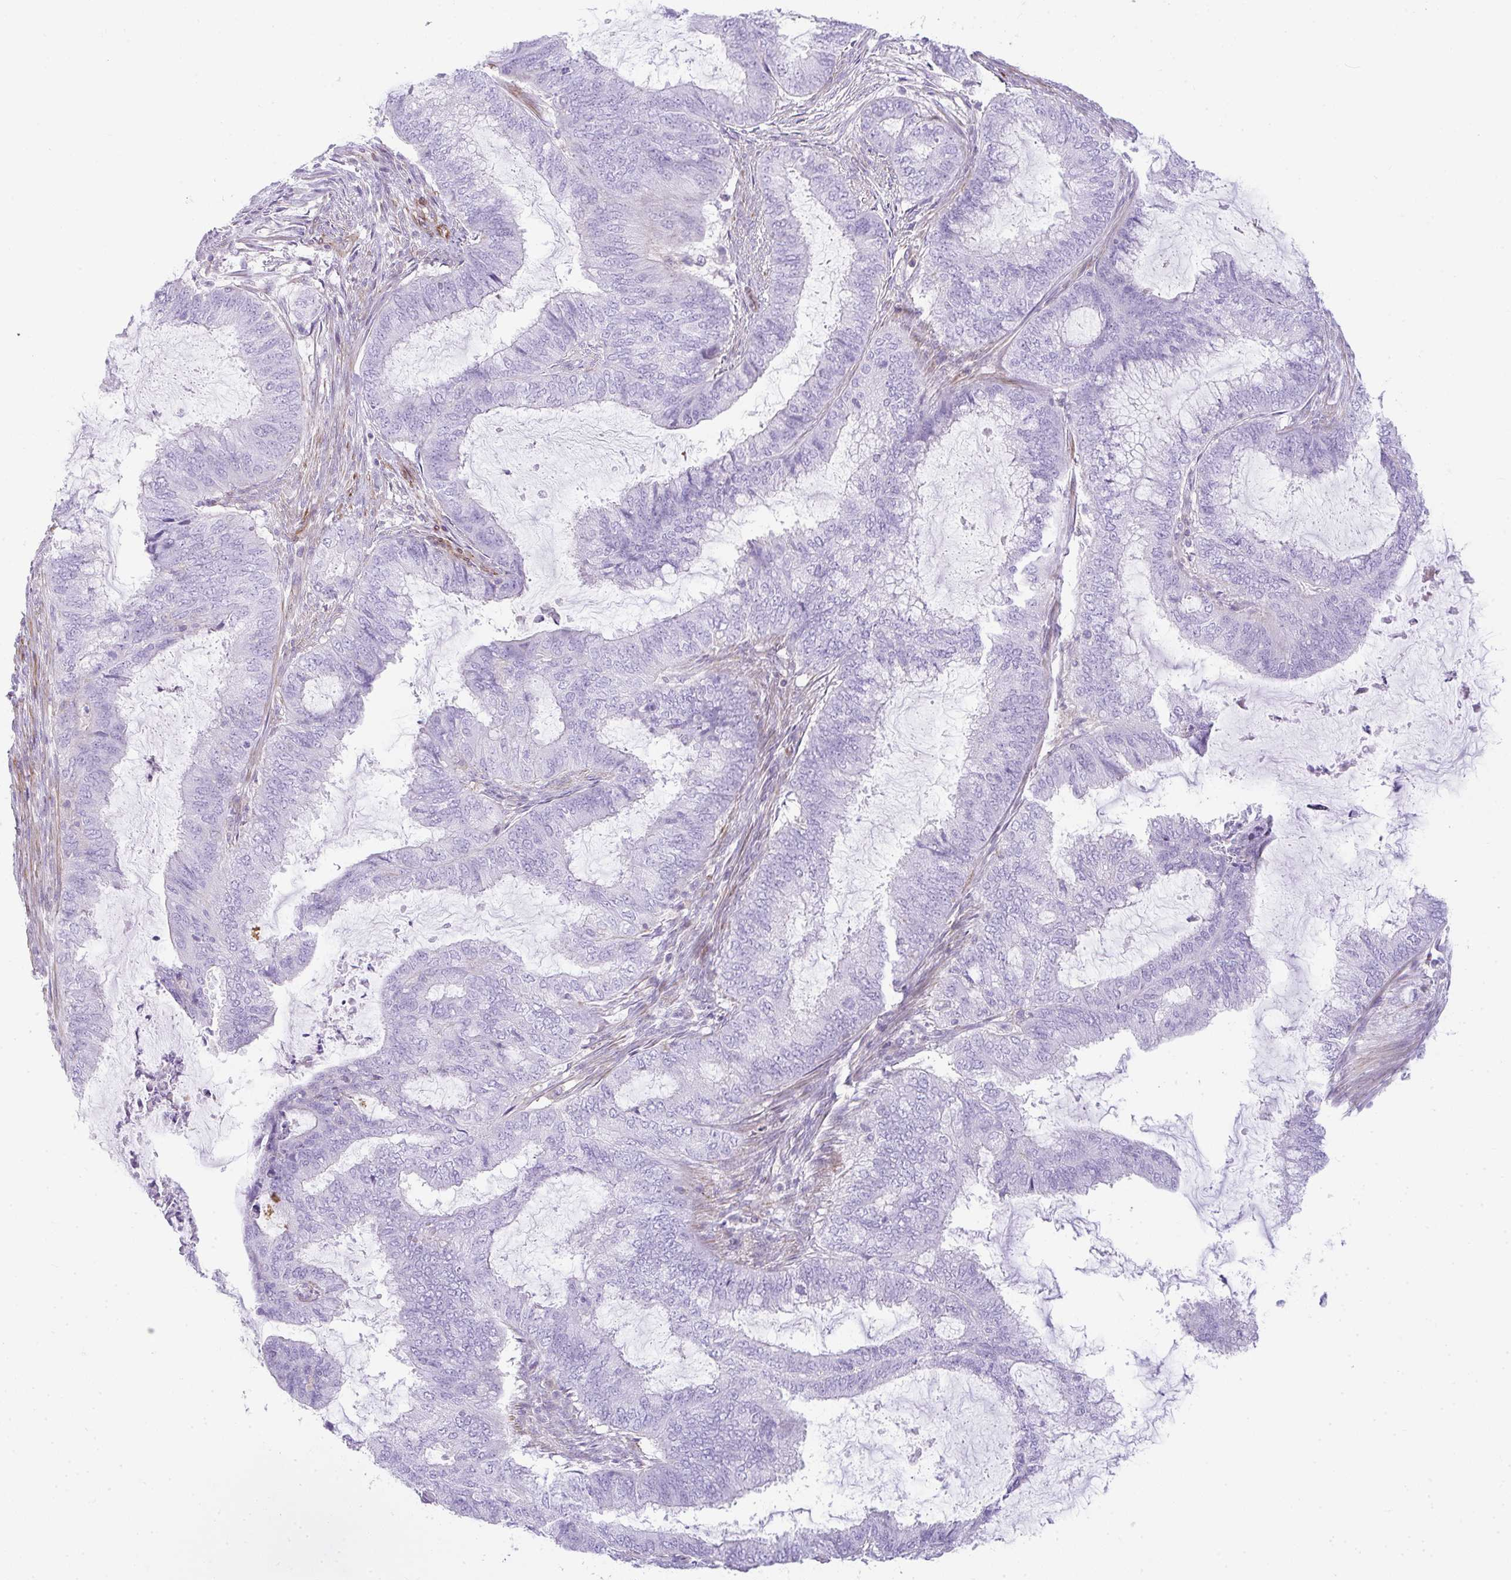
{"staining": {"intensity": "negative", "quantity": "none", "location": "none"}, "tissue": "endometrial cancer", "cell_type": "Tumor cells", "image_type": "cancer", "snomed": [{"axis": "morphology", "description": "Adenocarcinoma, NOS"}, {"axis": "topography", "description": "Endometrium"}], "caption": "Endometrial cancer was stained to show a protein in brown. There is no significant expression in tumor cells.", "gene": "CDRT15", "patient": {"sex": "female", "age": 51}}